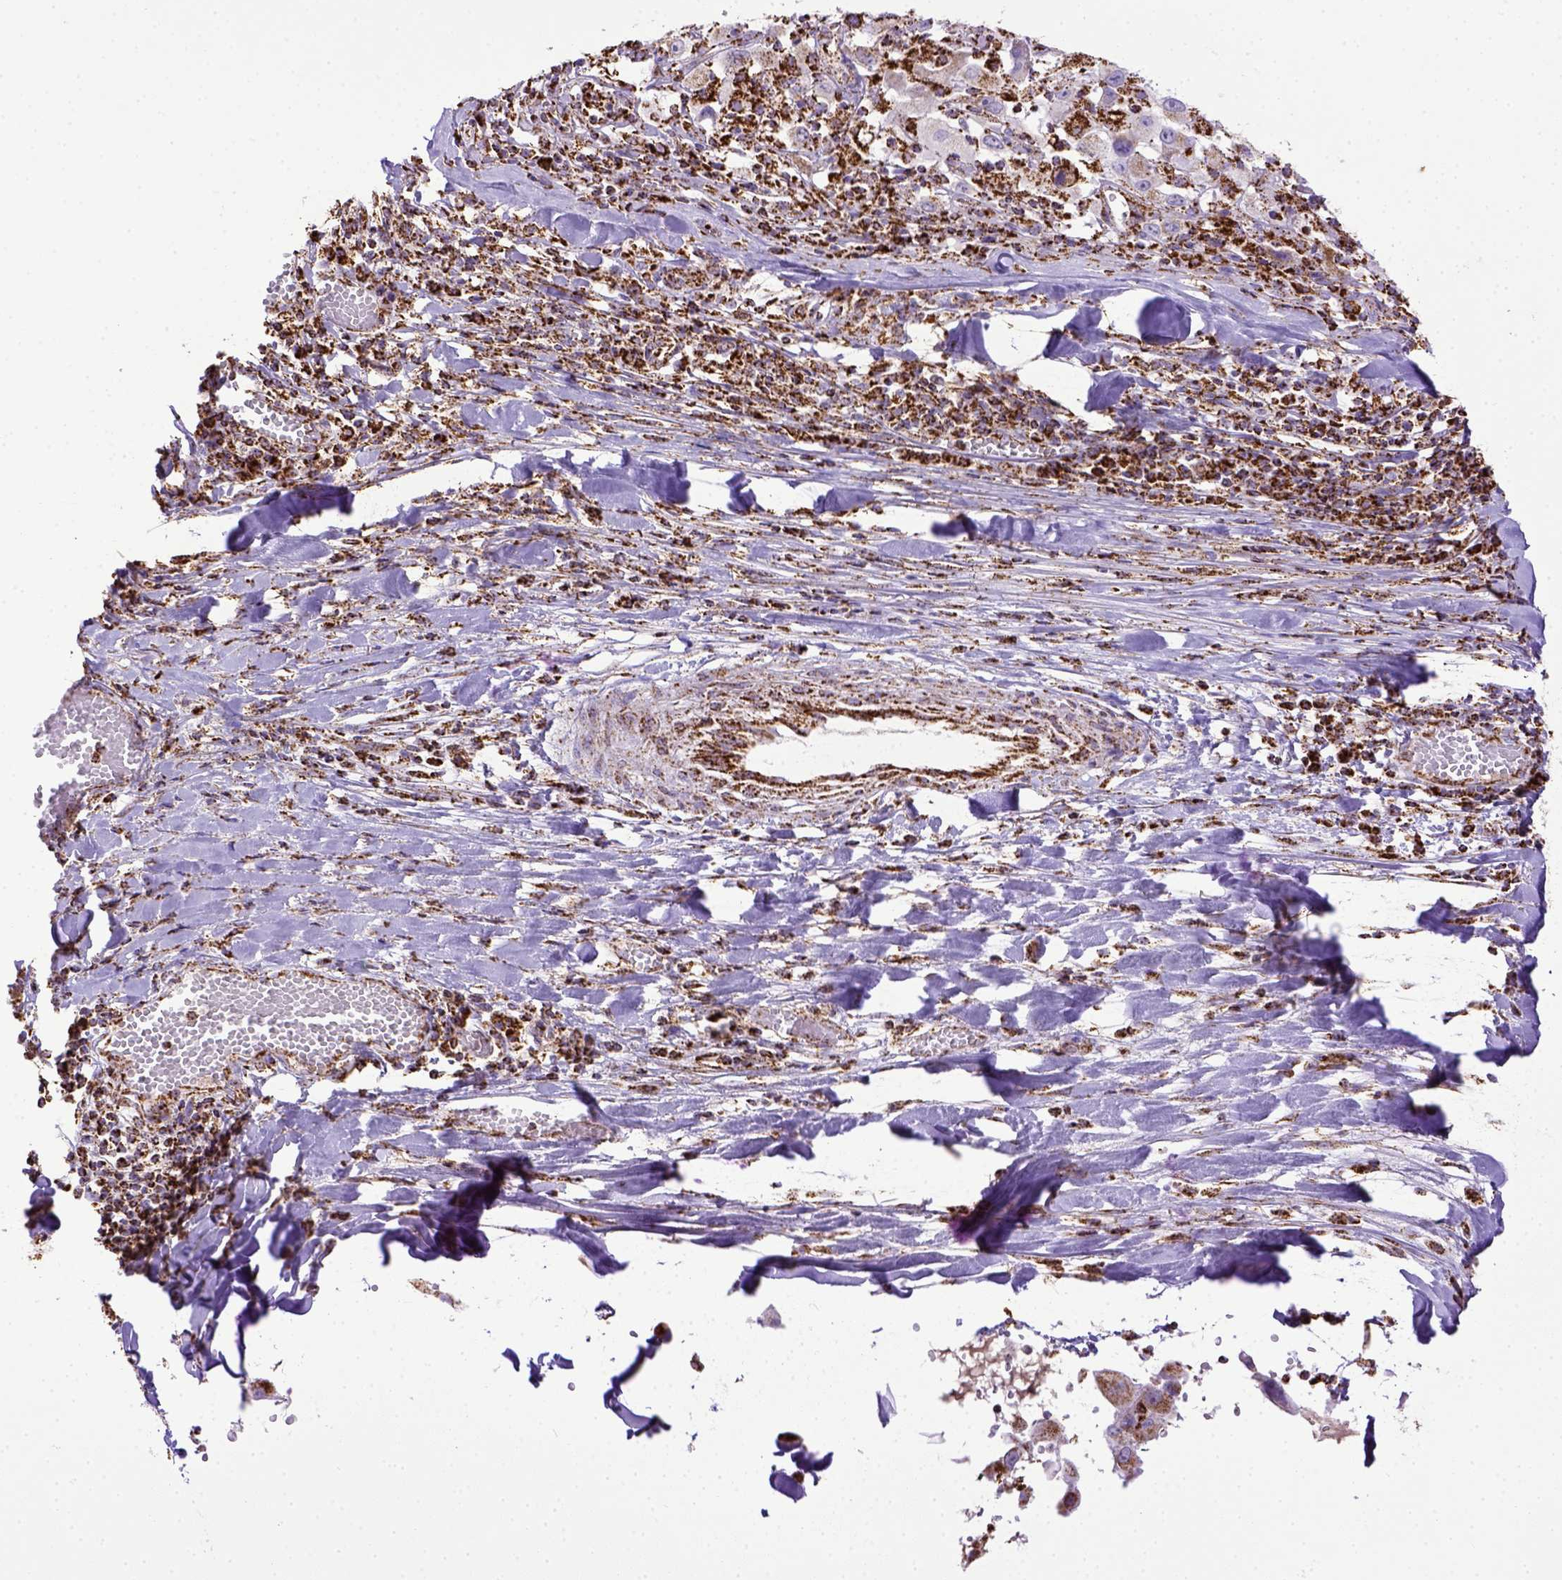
{"staining": {"intensity": "moderate", "quantity": ">75%", "location": "cytoplasmic/membranous"}, "tissue": "melanoma", "cell_type": "Tumor cells", "image_type": "cancer", "snomed": [{"axis": "morphology", "description": "Malignant melanoma, Metastatic site"}, {"axis": "topography", "description": "Lymph node"}], "caption": "Moderate cytoplasmic/membranous protein positivity is seen in approximately >75% of tumor cells in melanoma. The protein of interest is shown in brown color, while the nuclei are stained blue.", "gene": "MT-CO1", "patient": {"sex": "male", "age": 50}}